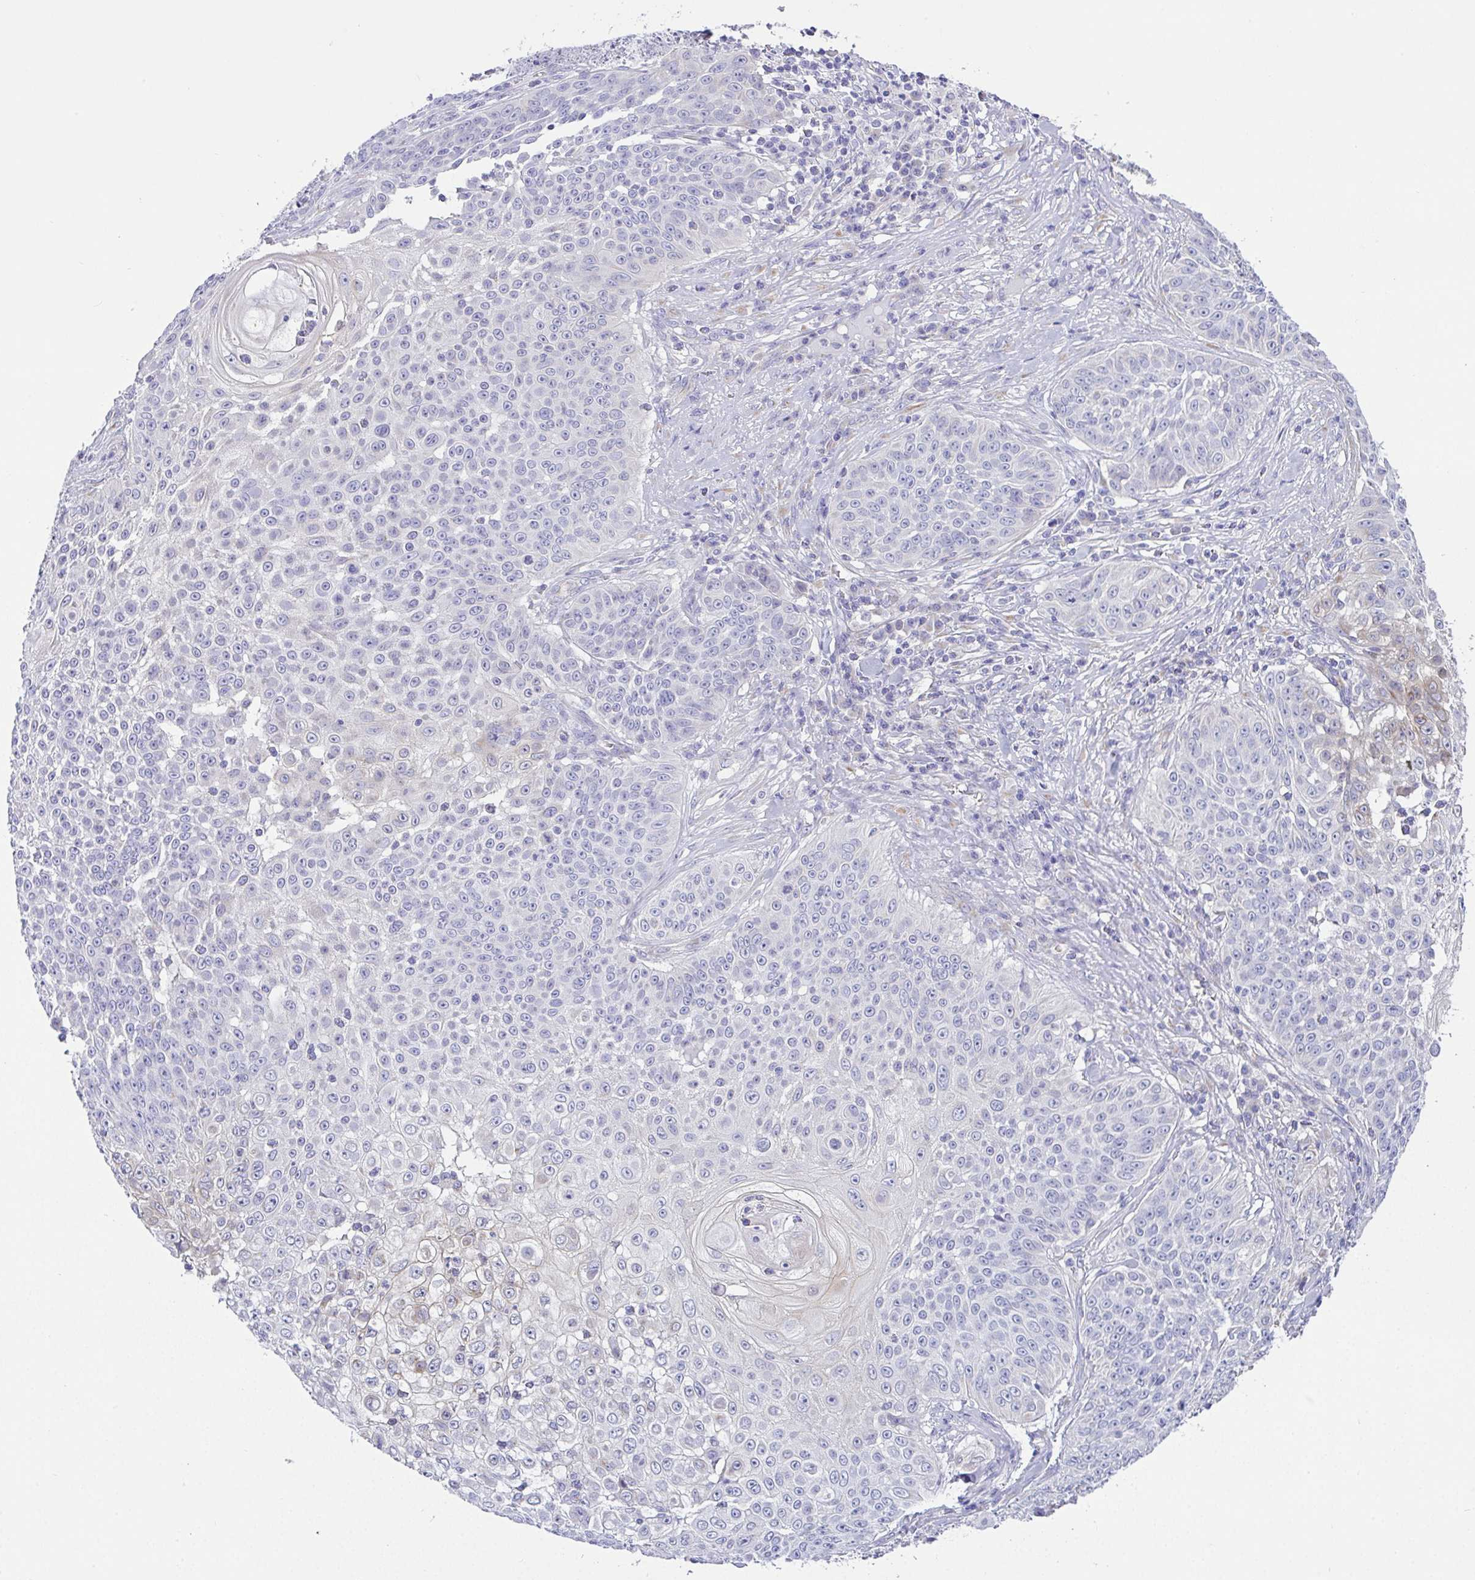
{"staining": {"intensity": "weak", "quantity": "<25%", "location": "cytoplasmic/membranous"}, "tissue": "skin cancer", "cell_type": "Tumor cells", "image_type": "cancer", "snomed": [{"axis": "morphology", "description": "Squamous cell carcinoma, NOS"}, {"axis": "topography", "description": "Skin"}], "caption": "Immunohistochemistry (IHC) micrograph of neoplastic tissue: human skin squamous cell carcinoma stained with DAB (3,3'-diaminobenzidine) reveals no significant protein positivity in tumor cells.", "gene": "FAM177A1", "patient": {"sex": "male", "age": 24}}